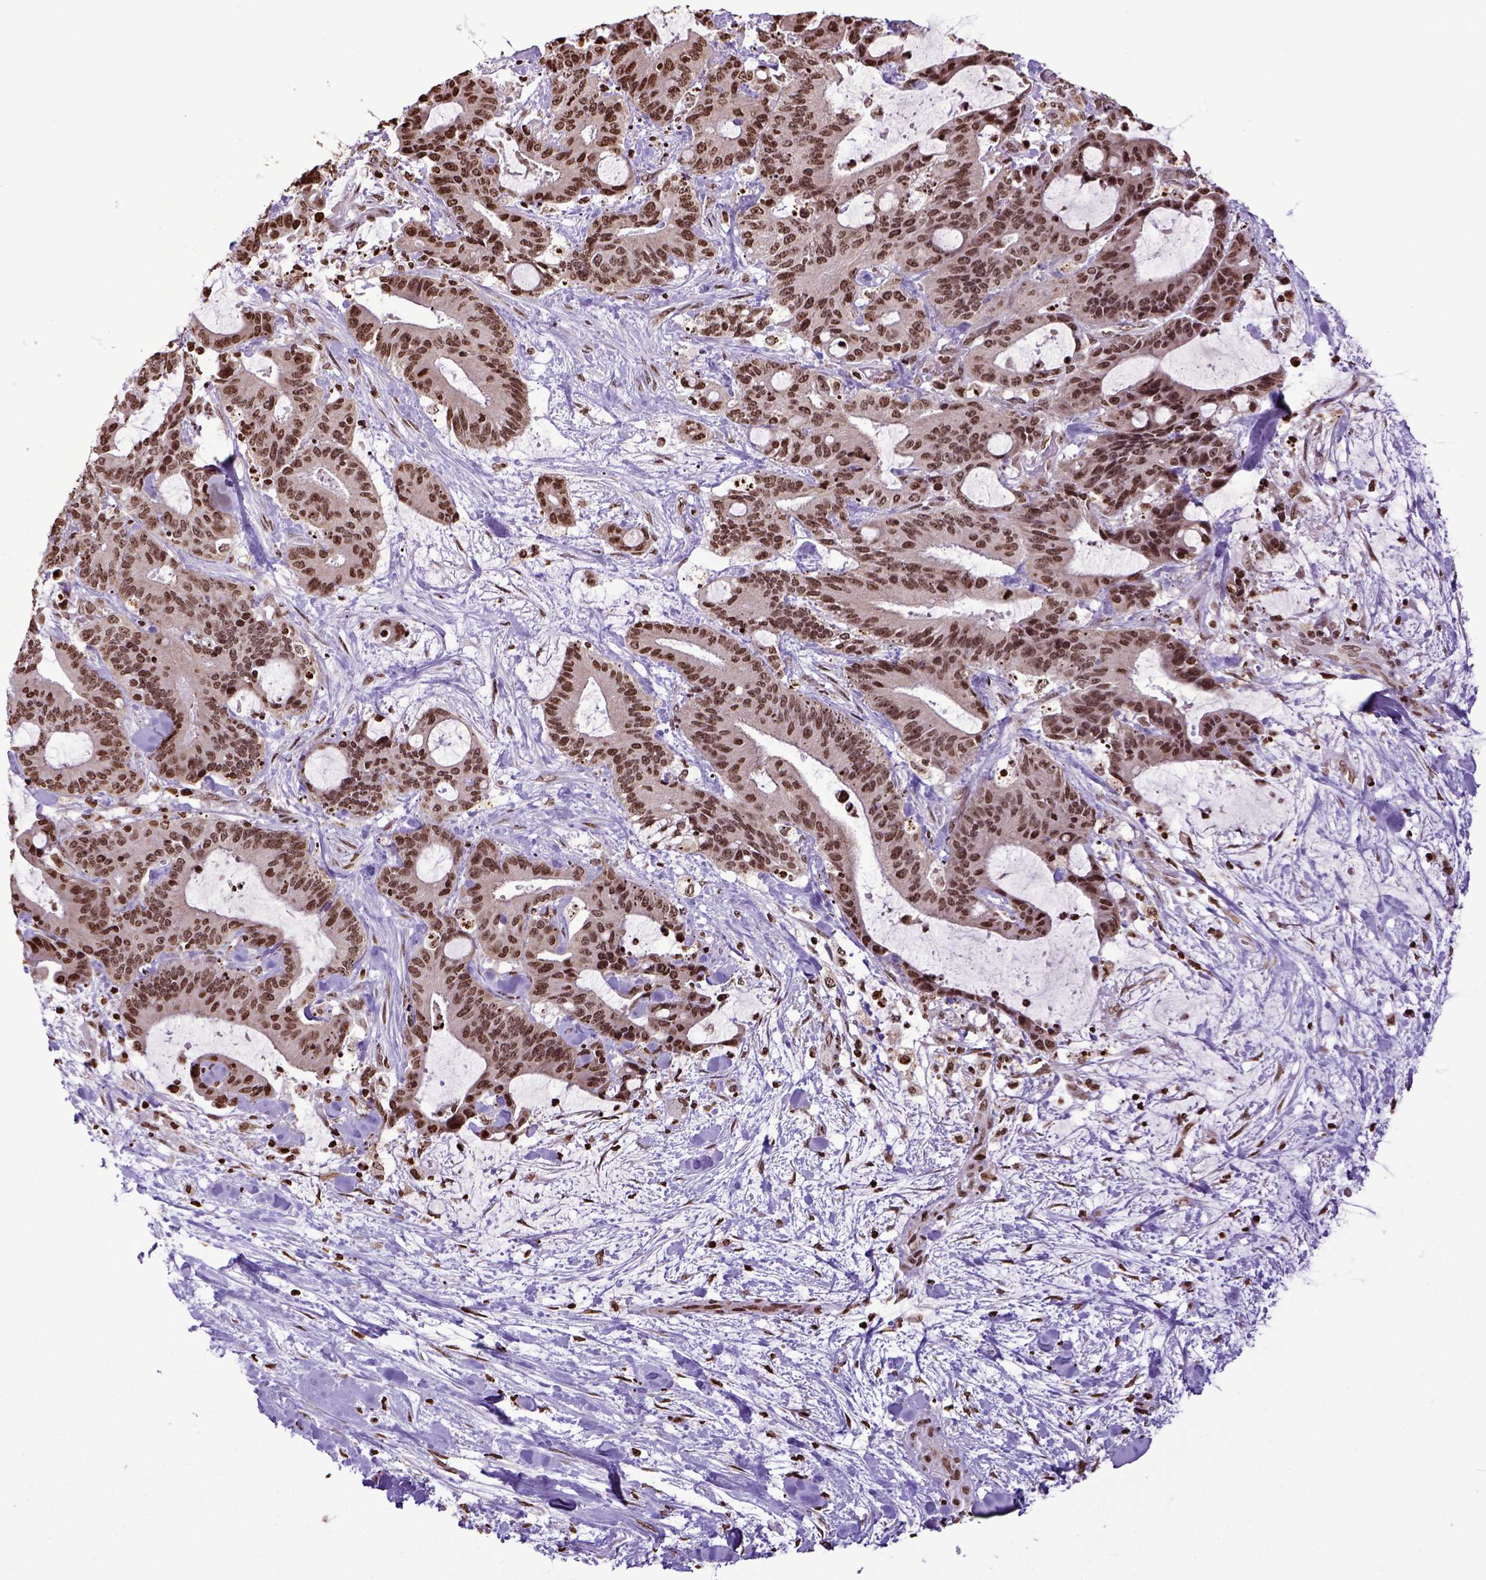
{"staining": {"intensity": "moderate", "quantity": ">75%", "location": "nuclear"}, "tissue": "liver cancer", "cell_type": "Tumor cells", "image_type": "cancer", "snomed": [{"axis": "morphology", "description": "Cholangiocarcinoma"}, {"axis": "topography", "description": "Liver"}], "caption": "The micrograph displays immunohistochemical staining of liver cancer. There is moderate nuclear staining is present in about >75% of tumor cells.", "gene": "ZNF75D", "patient": {"sex": "female", "age": 73}}